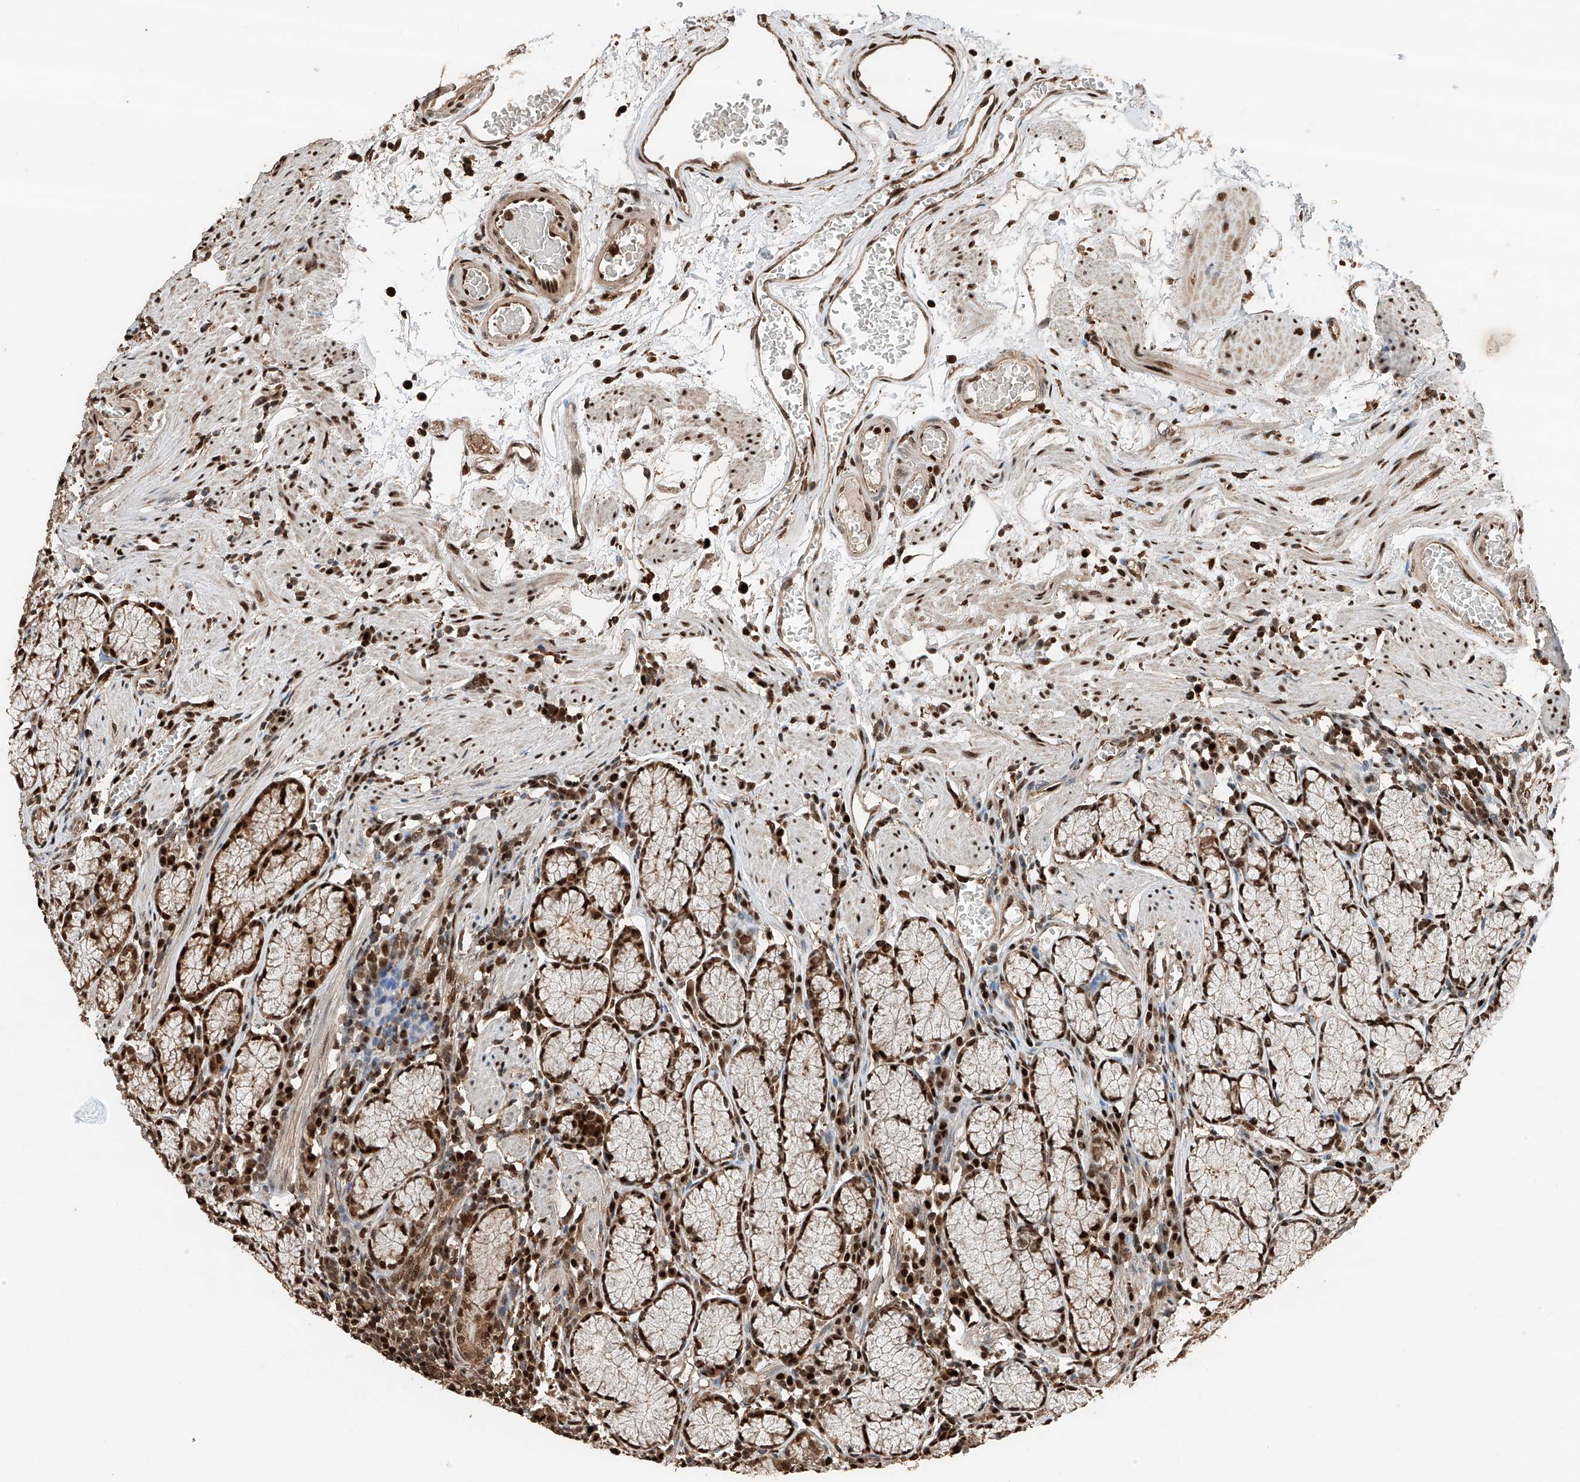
{"staining": {"intensity": "strong", "quantity": ">75%", "location": "cytoplasmic/membranous,nuclear"}, "tissue": "stomach", "cell_type": "Glandular cells", "image_type": "normal", "snomed": [{"axis": "morphology", "description": "Normal tissue, NOS"}, {"axis": "topography", "description": "Stomach"}], "caption": "Human stomach stained with a brown dye demonstrates strong cytoplasmic/membranous,nuclear positive expression in about >75% of glandular cells.", "gene": "RMND1", "patient": {"sex": "male", "age": 55}}